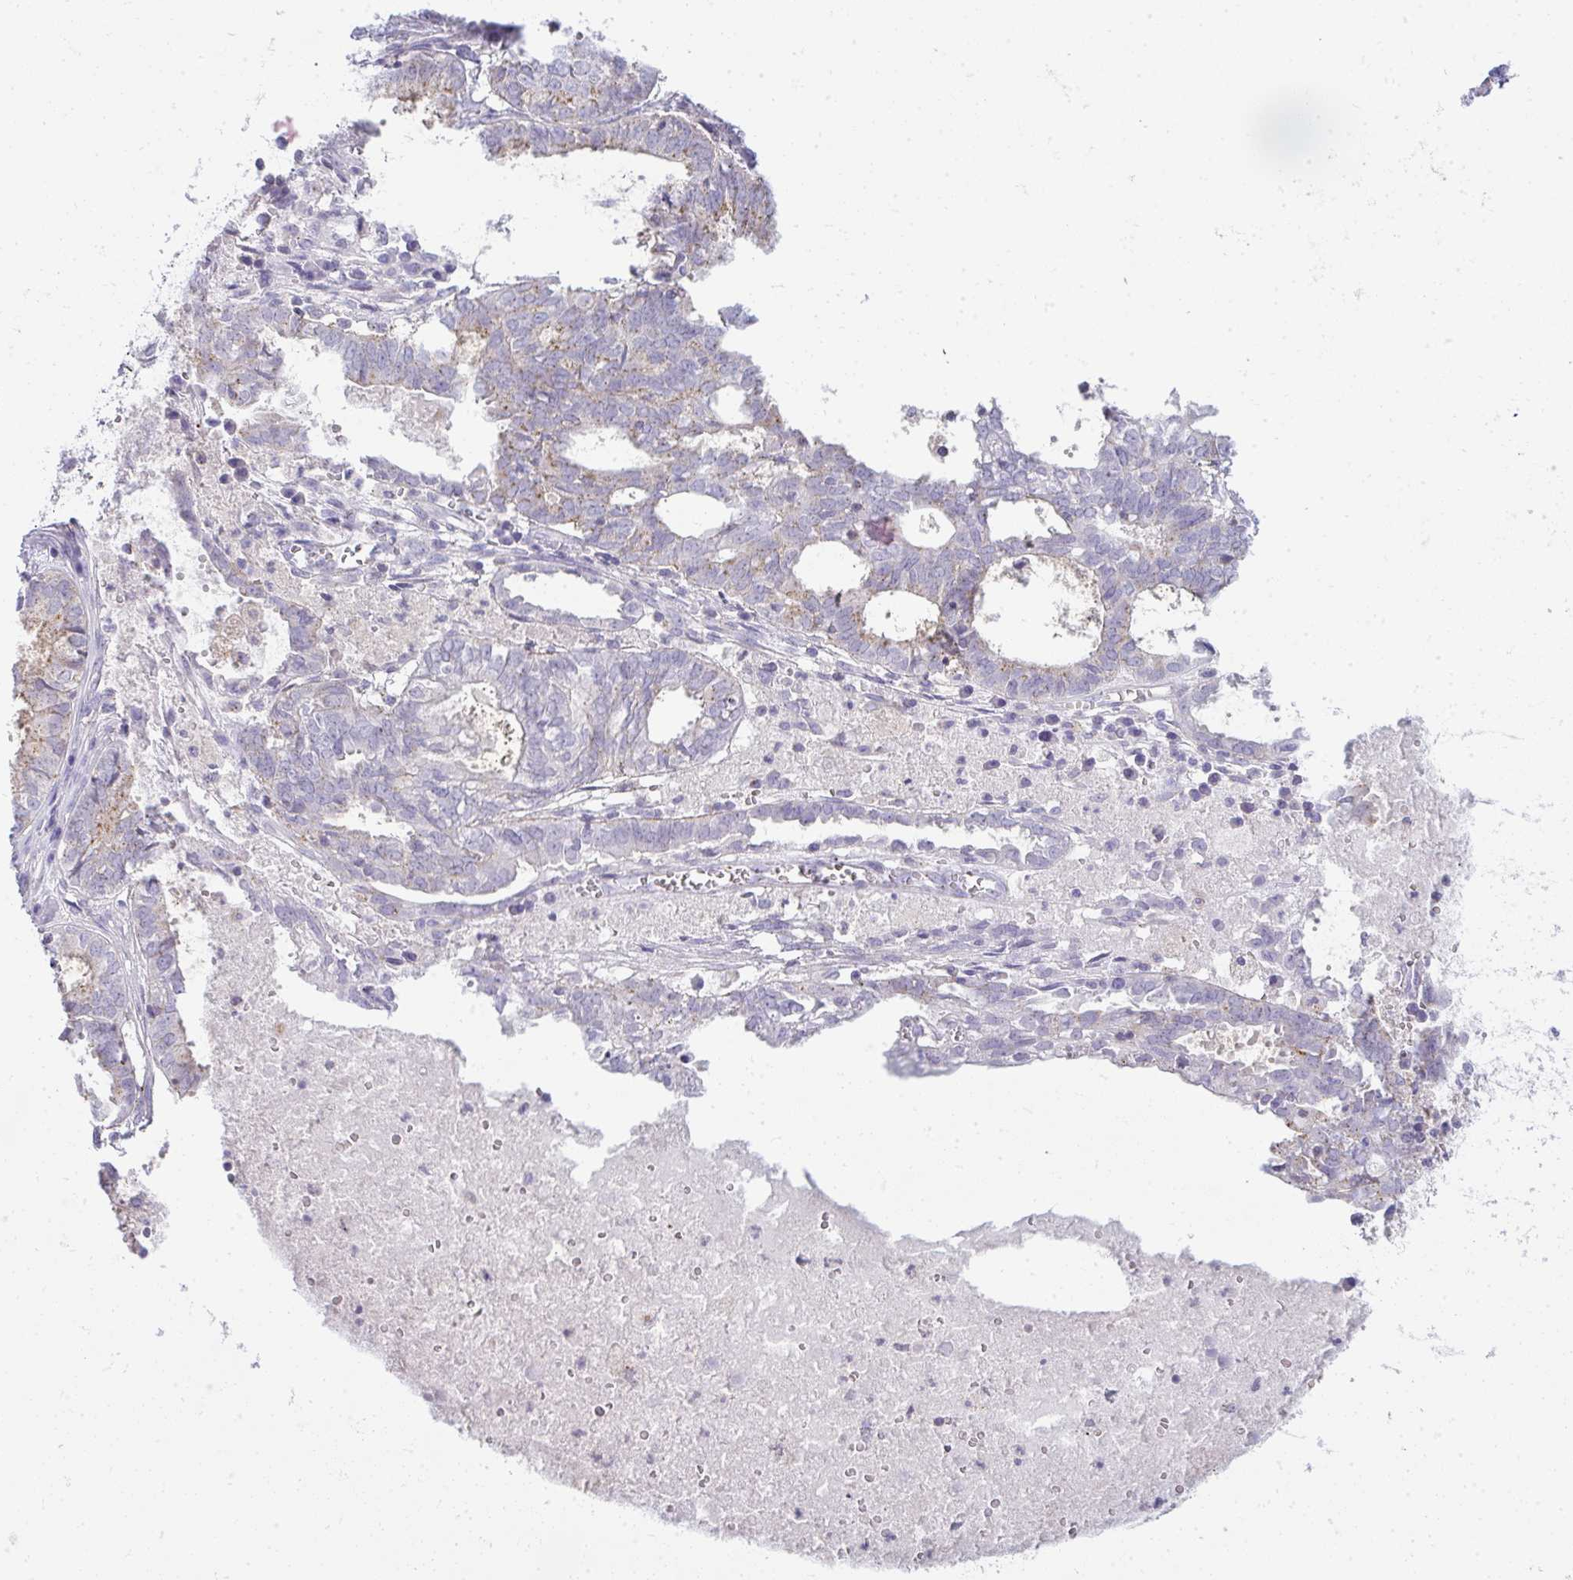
{"staining": {"intensity": "negative", "quantity": "none", "location": "none"}, "tissue": "ovarian cancer", "cell_type": "Tumor cells", "image_type": "cancer", "snomed": [{"axis": "morphology", "description": "Carcinoma, endometroid"}, {"axis": "topography", "description": "Ovary"}], "caption": "Immunohistochemistry (IHC) photomicrograph of ovarian cancer stained for a protein (brown), which displays no staining in tumor cells.", "gene": "VPS4B", "patient": {"sex": "female", "age": 64}}